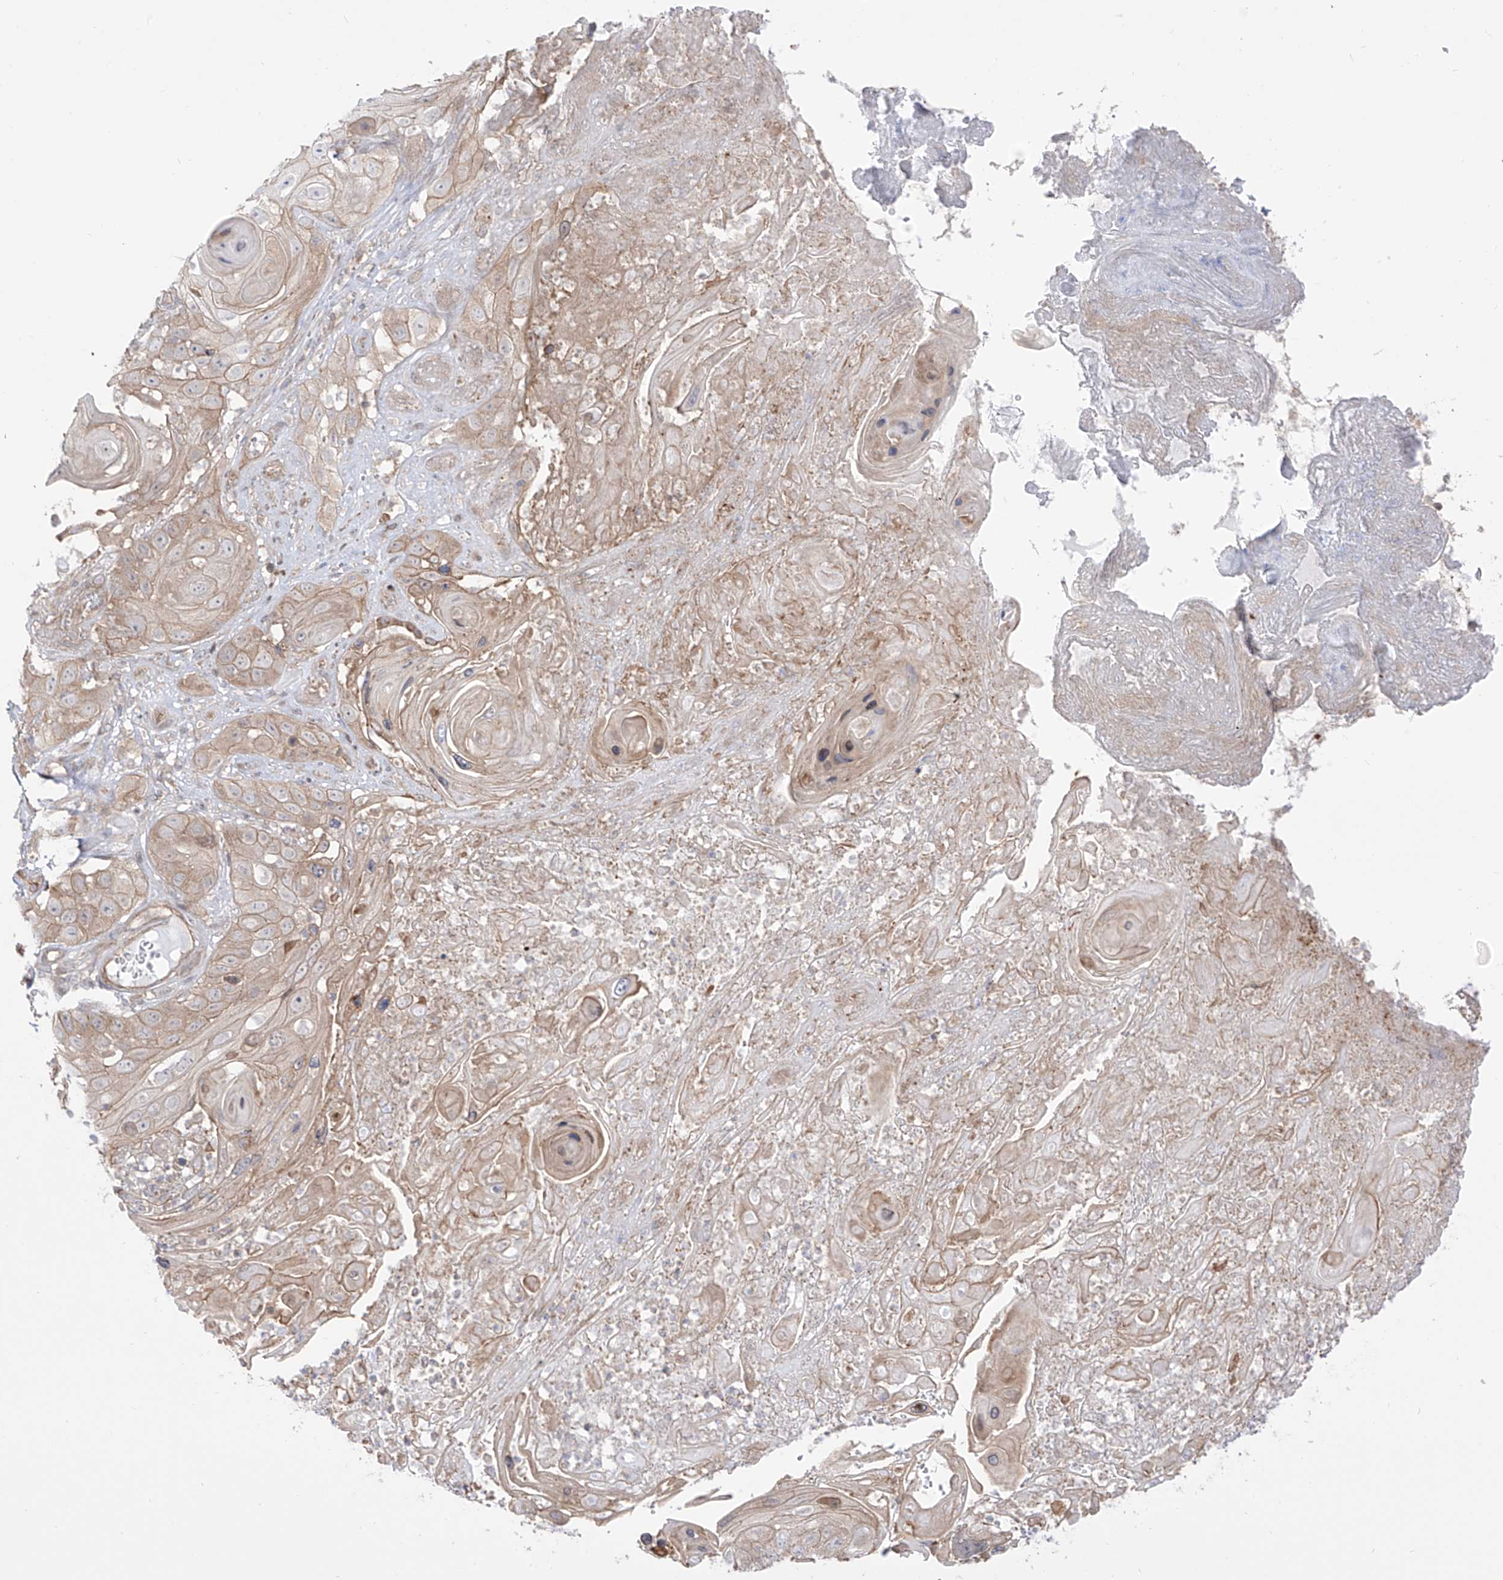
{"staining": {"intensity": "weak", "quantity": "25%-75%", "location": "cytoplasmic/membranous"}, "tissue": "skin cancer", "cell_type": "Tumor cells", "image_type": "cancer", "snomed": [{"axis": "morphology", "description": "Squamous cell carcinoma, NOS"}, {"axis": "topography", "description": "Skin"}], "caption": "High-magnification brightfield microscopy of skin cancer (squamous cell carcinoma) stained with DAB (brown) and counterstained with hematoxylin (blue). tumor cells exhibit weak cytoplasmic/membranous positivity is appreciated in about25%-75% of cells.", "gene": "ZNF180", "patient": {"sex": "male", "age": 55}}